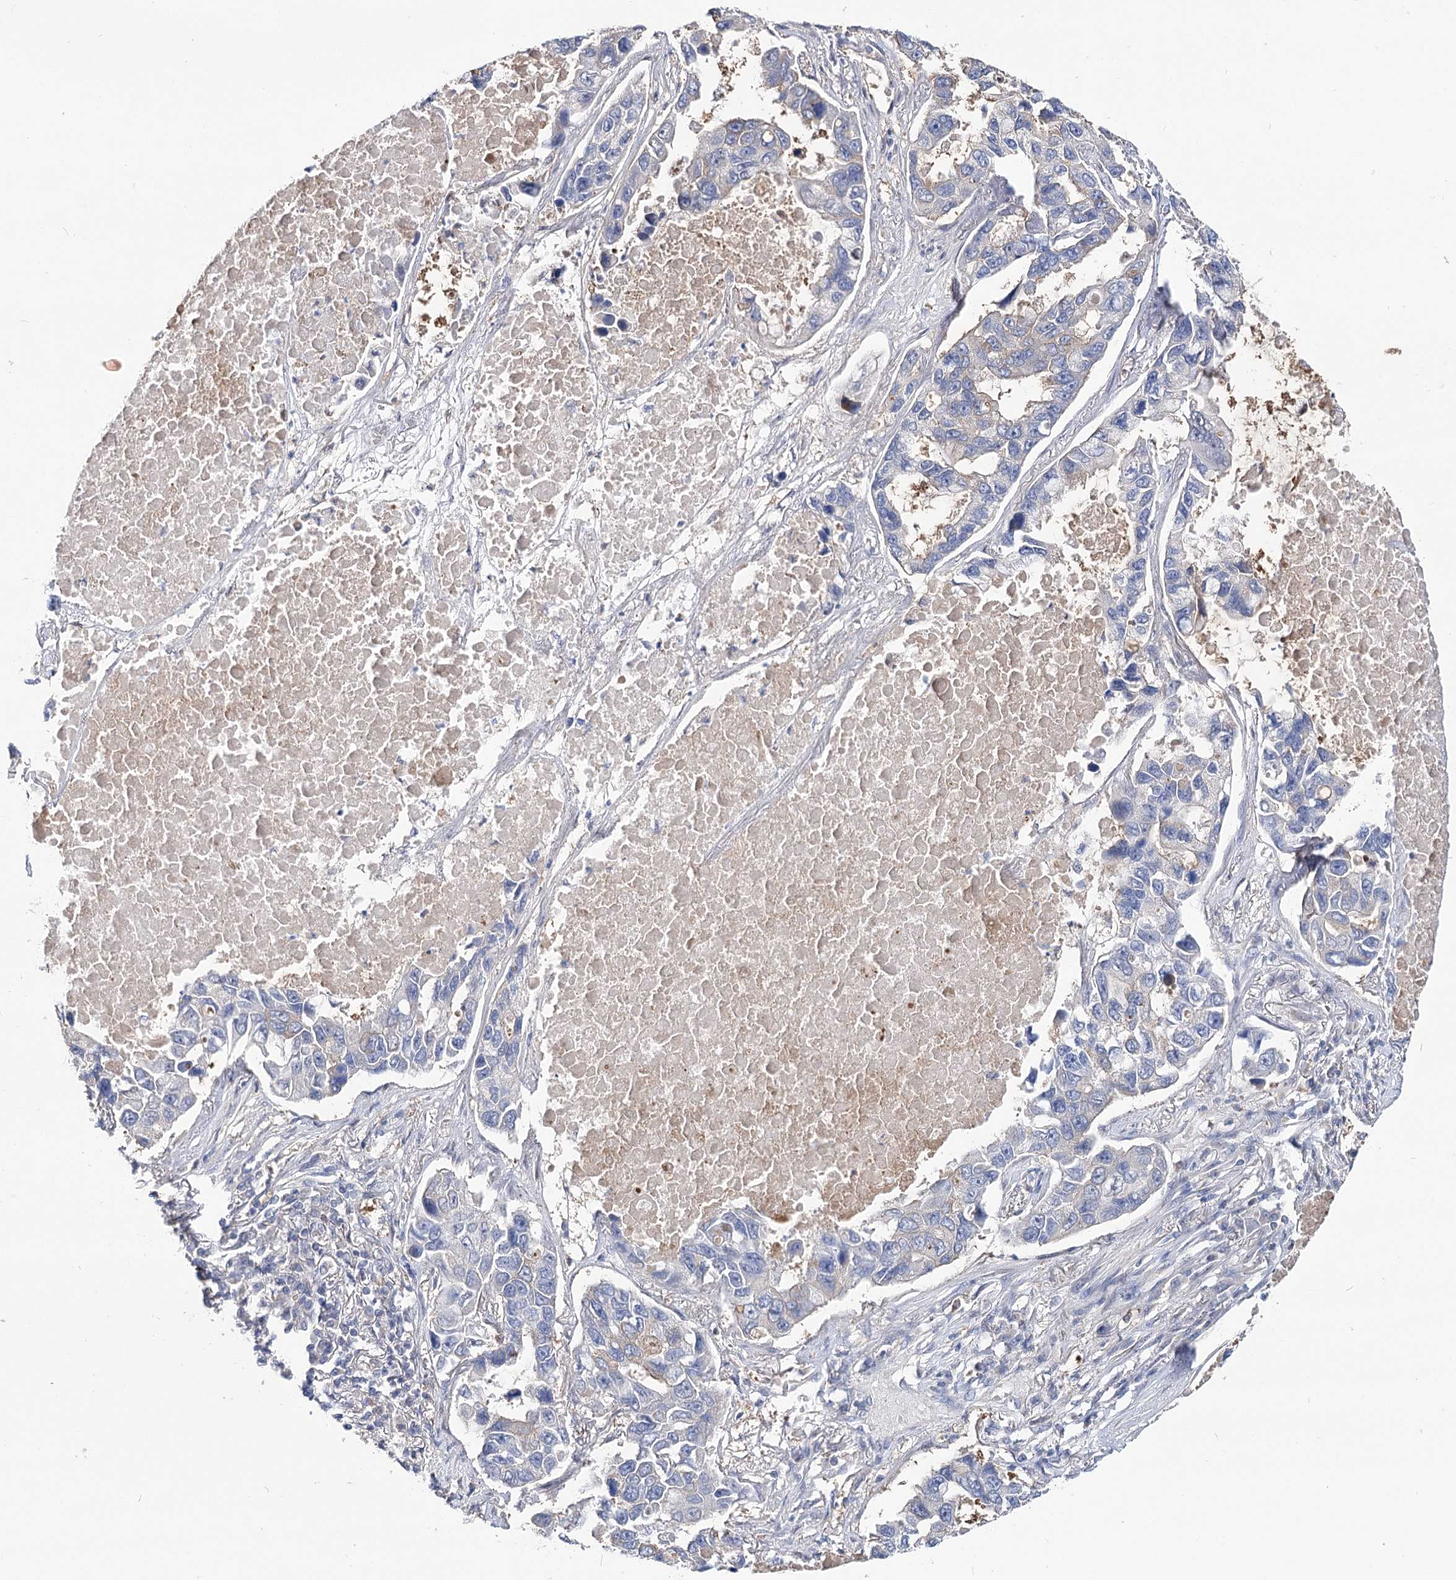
{"staining": {"intensity": "negative", "quantity": "none", "location": "none"}, "tissue": "lung cancer", "cell_type": "Tumor cells", "image_type": "cancer", "snomed": [{"axis": "morphology", "description": "Adenocarcinoma, NOS"}, {"axis": "topography", "description": "Lung"}], "caption": "Protein analysis of lung cancer exhibits no significant staining in tumor cells.", "gene": "UGP2", "patient": {"sex": "male", "age": 64}}